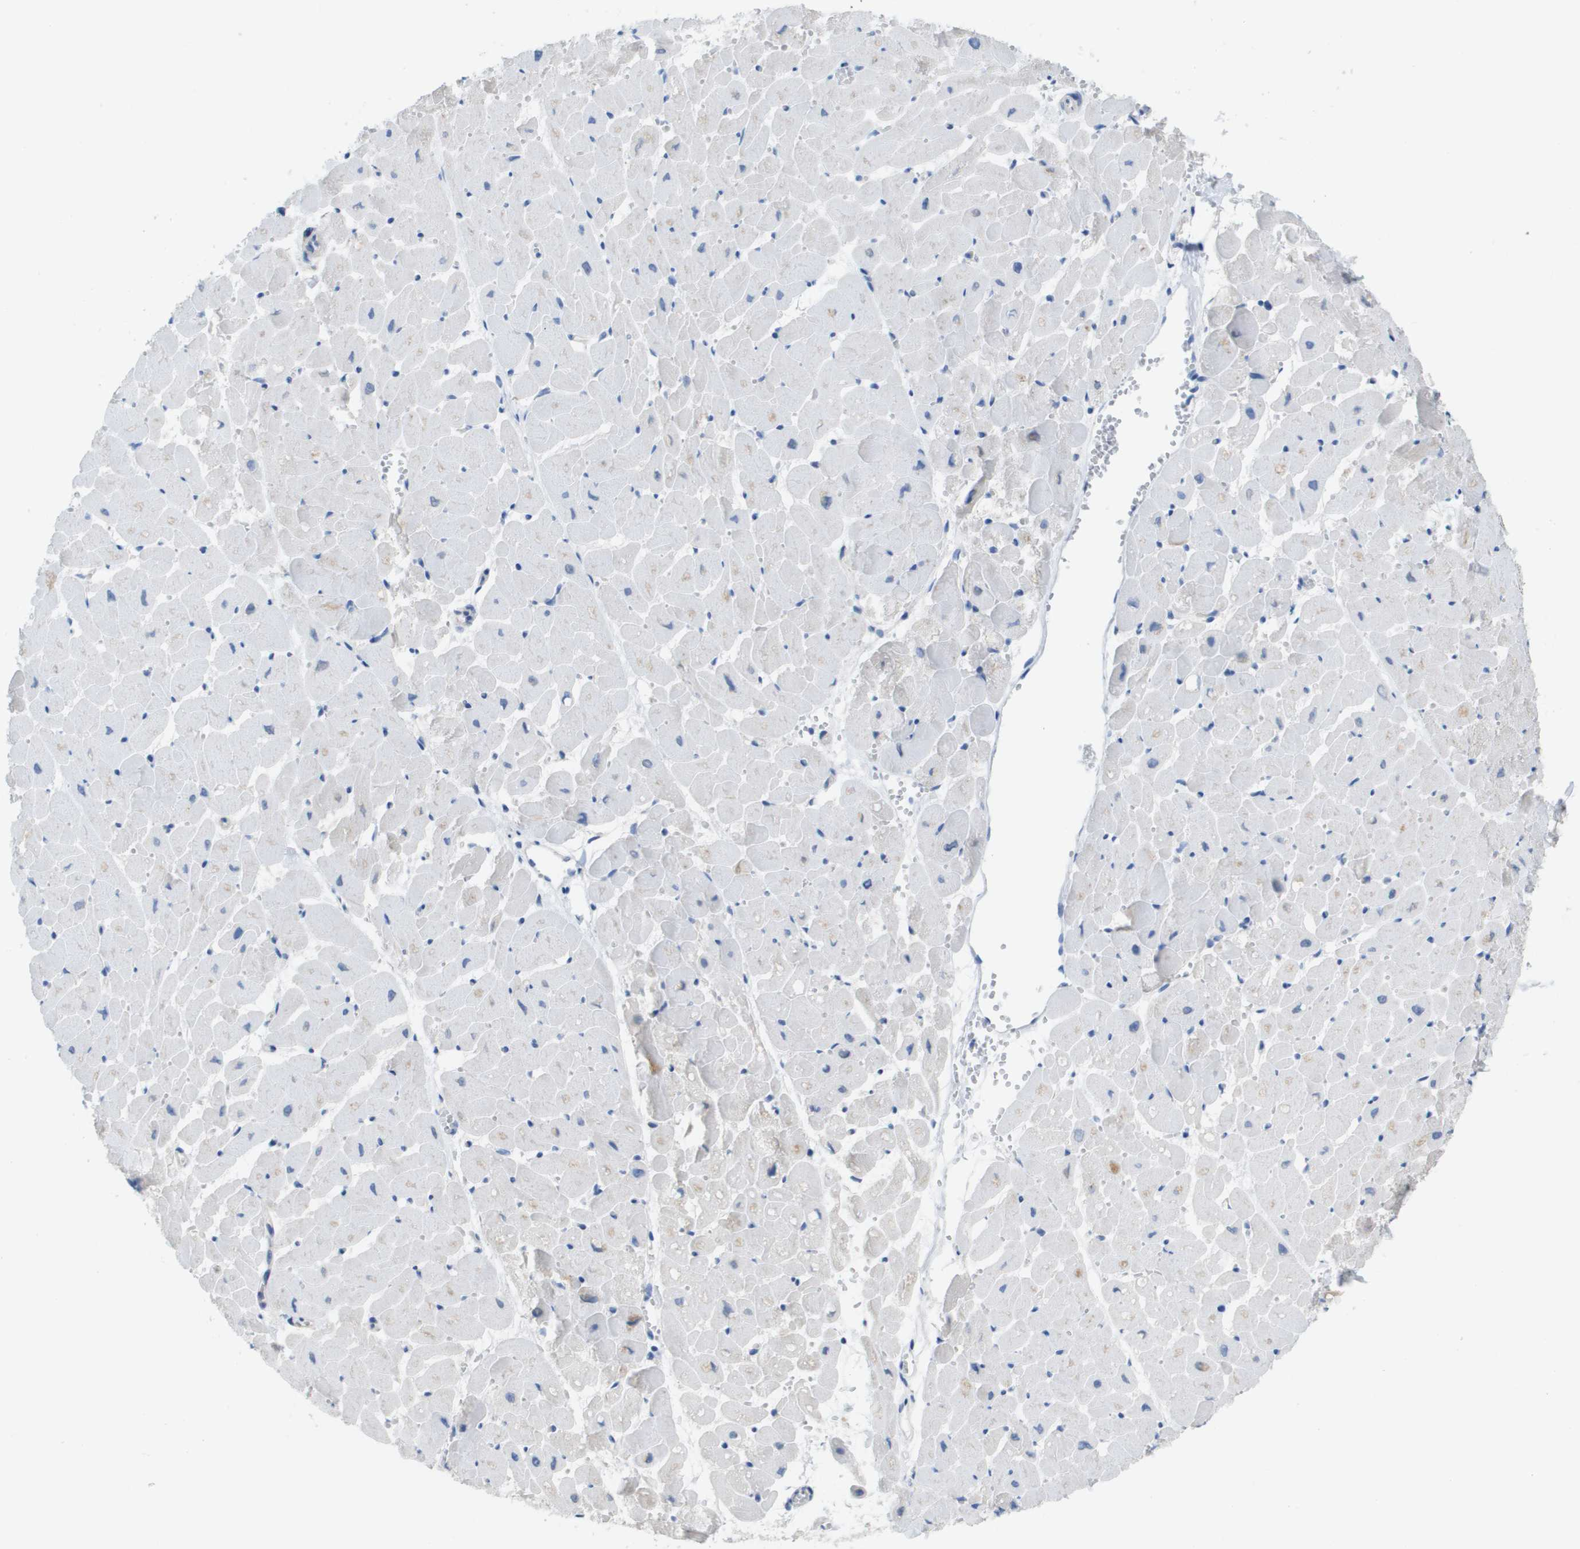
{"staining": {"intensity": "weak", "quantity": "25%-75%", "location": "cytoplasmic/membranous"}, "tissue": "heart muscle", "cell_type": "Cardiomyocytes", "image_type": "normal", "snomed": [{"axis": "morphology", "description": "Normal tissue, NOS"}, {"axis": "topography", "description": "Heart"}], "caption": "High-magnification brightfield microscopy of normal heart muscle stained with DAB (brown) and counterstained with hematoxylin (blue). cardiomyocytes exhibit weak cytoplasmic/membranous staining is appreciated in about25%-75% of cells.", "gene": "EIF4G2", "patient": {"sex": "female", "age": 19}}